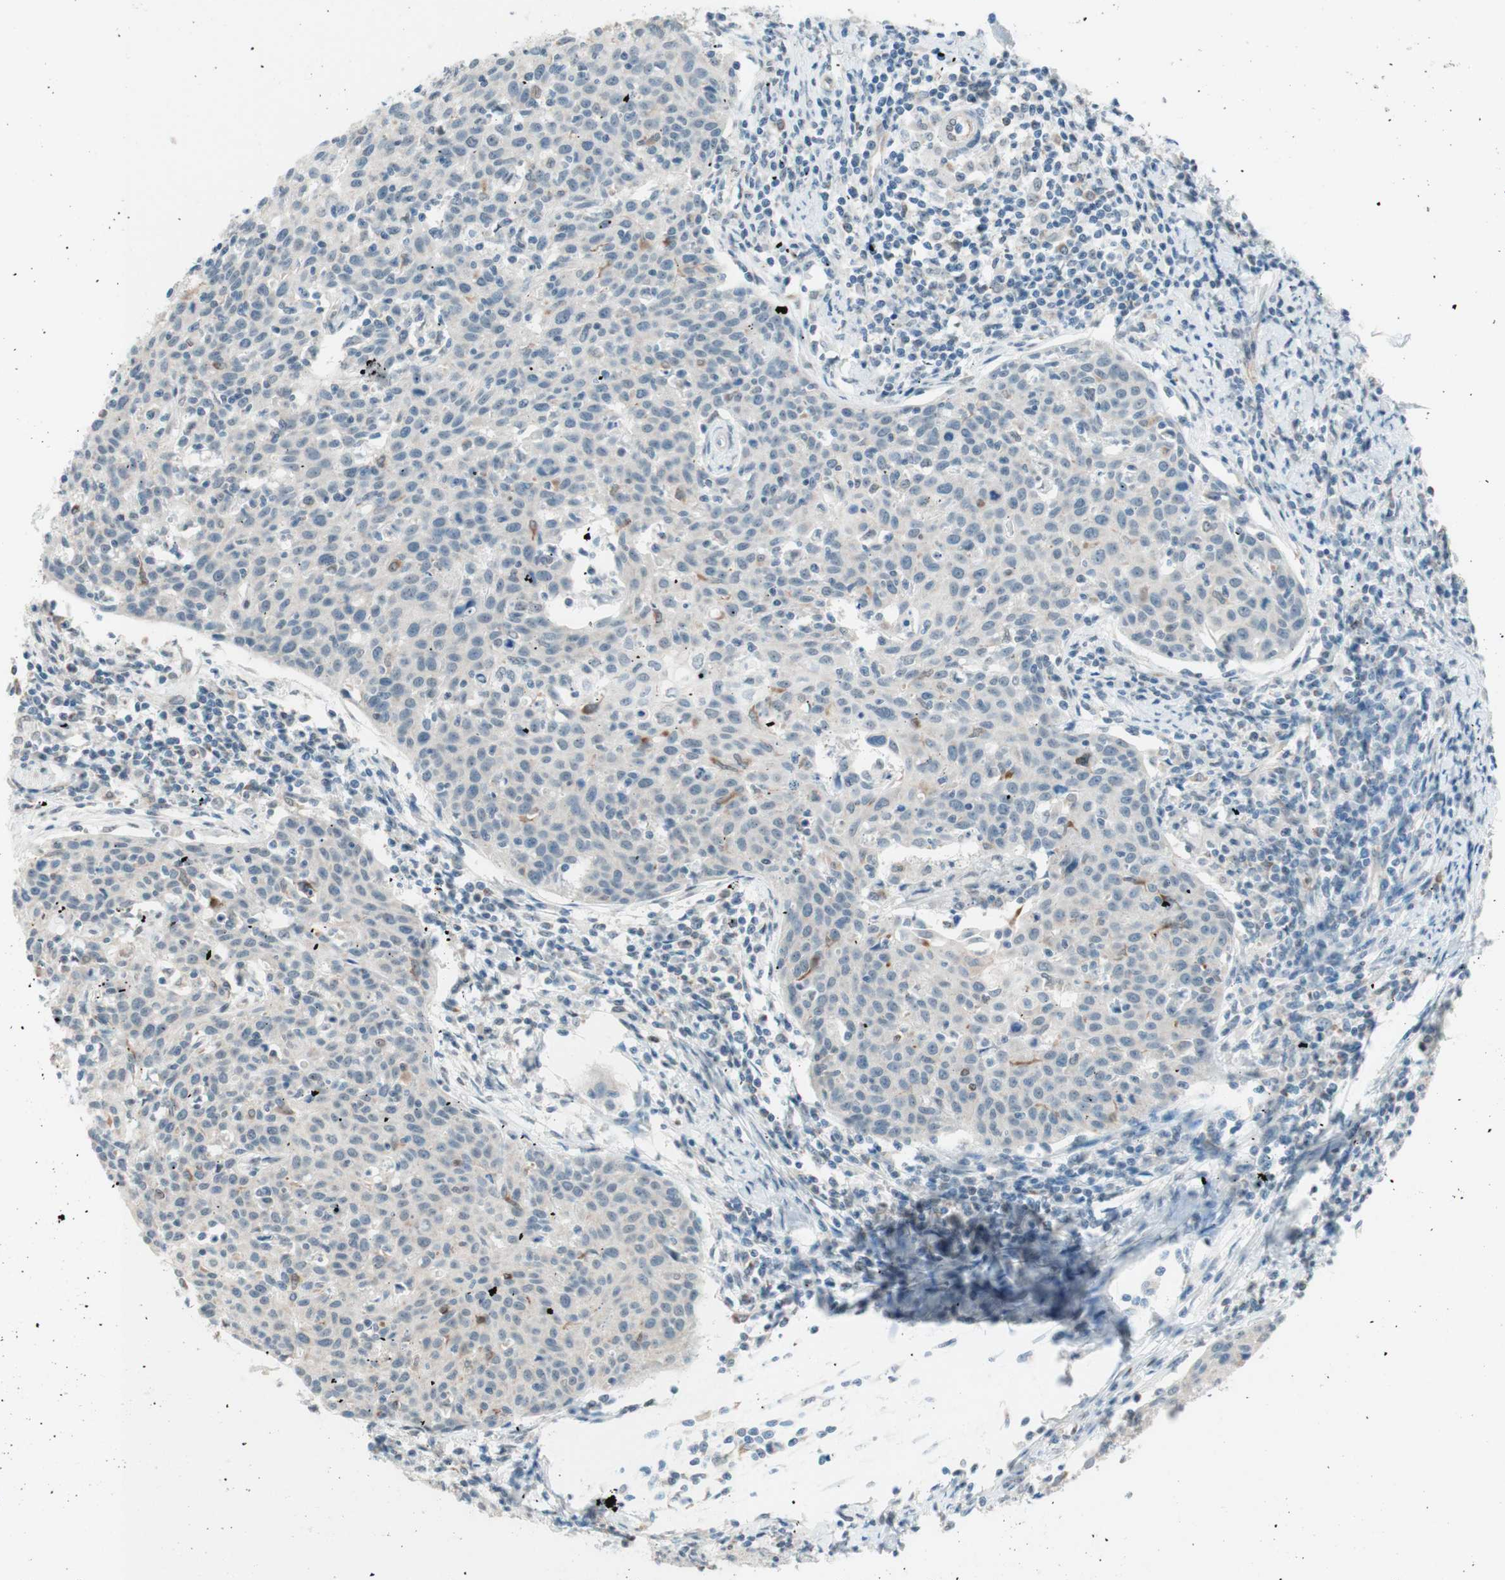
{"staining": {"intensity": "negative", "quantity": "none", "location": "none"}, "tissue": "cervical cancer", "cell_type": "Tumor cells", "image_type": "cancer", "snomed": [{"axis": "morphology", "description": "Squamous cell carcinoma, NOS"}, {"axis": "topography", "description": "Cervix"}], "caption": "High magnification brightfield microscopy of cervical cancer stained with DAB (3,3'-diaminobenzidine) (brown) and counterstained with hematoxylin (blue): tumor cells show no significant expression.", "gene": "JPH1", "patient": {"sex": "female", "age": 38}}